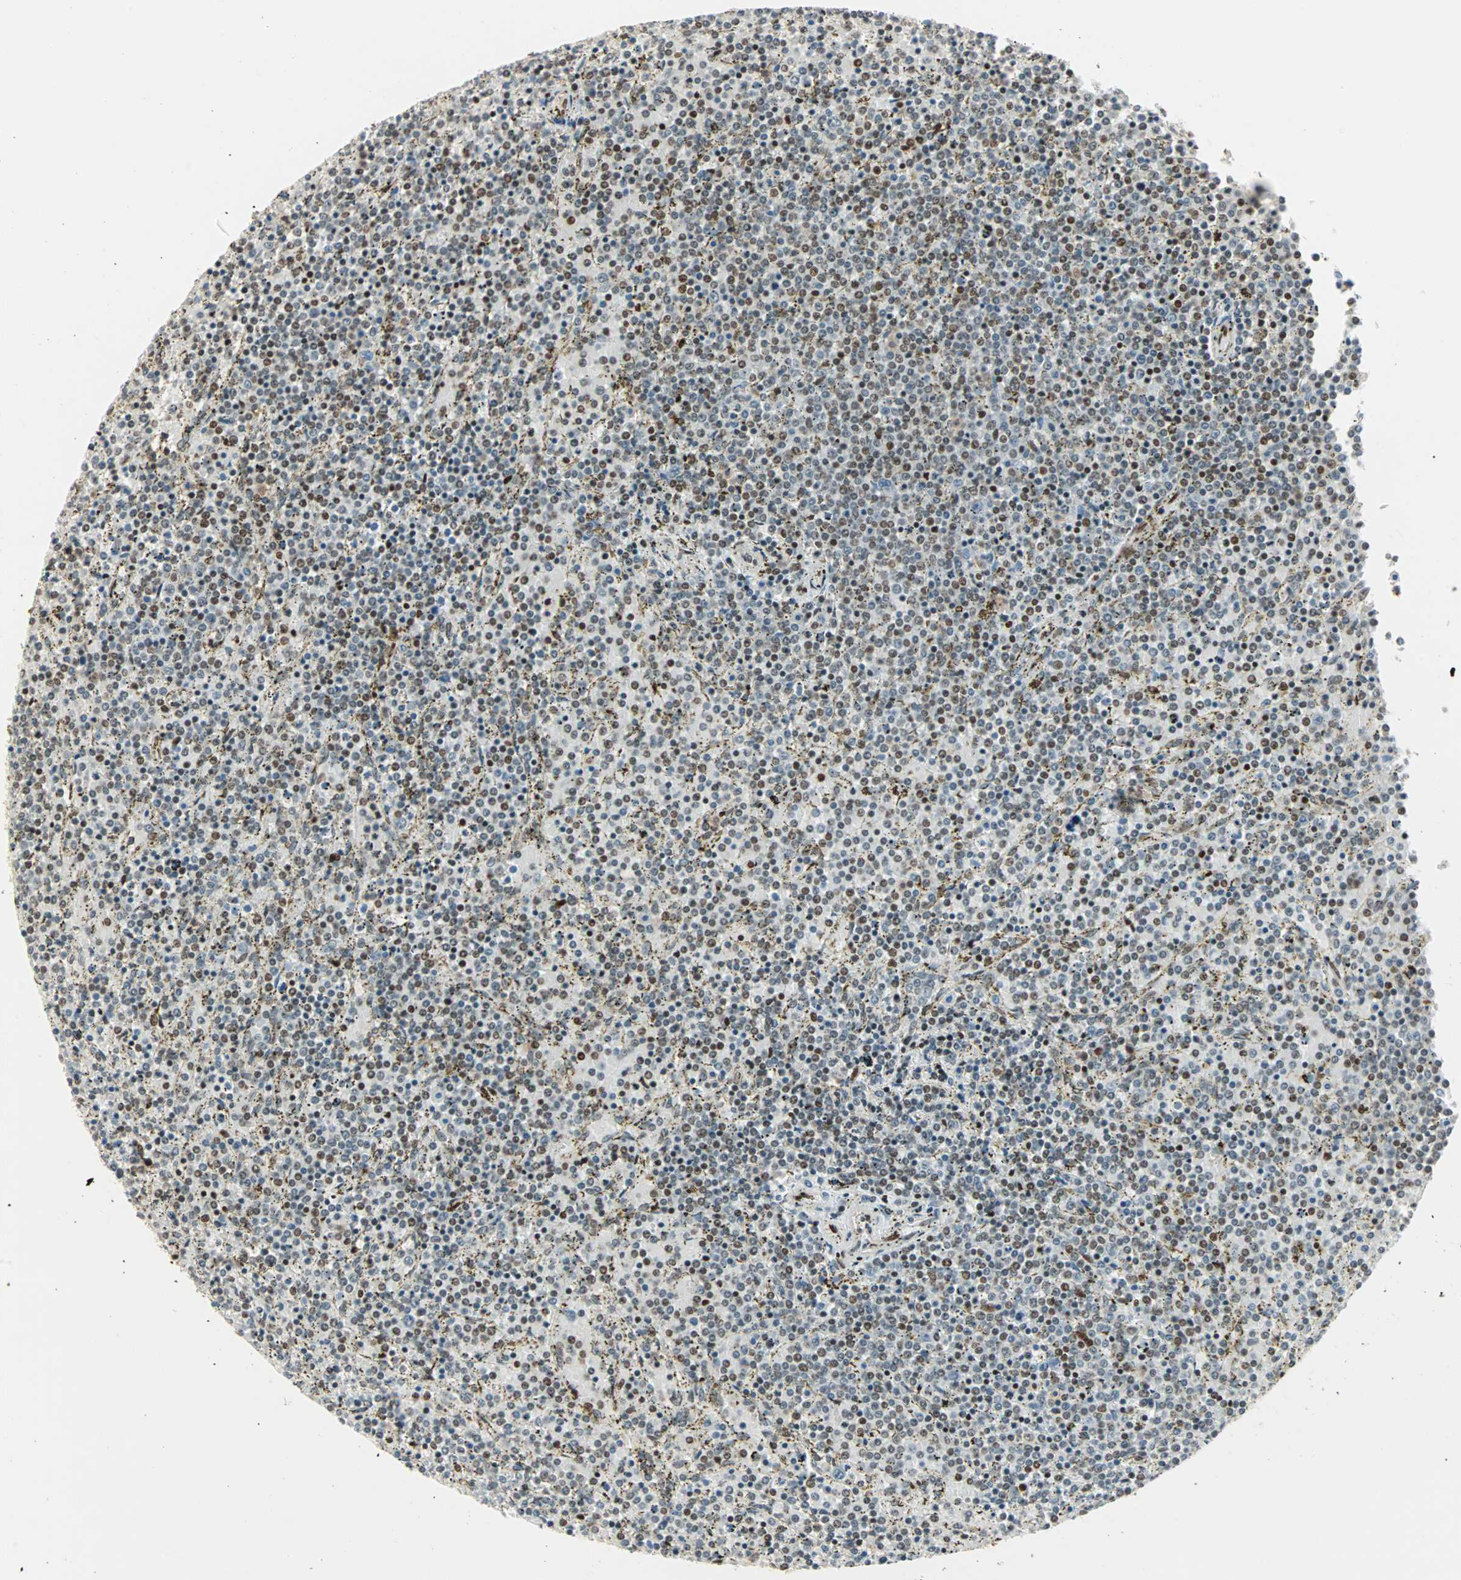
{"staining": {"intensity": "moderate", "quantity": "25%-75%", "location": "nuclear"}, "tissue": "lymphoma", "cell_type": "Tumor cells", "image_type": "cancer", "snomed": [{"axis": "morphology", "description": "Malignant lymphoma, non-Hodgkin's type, Low grade"}, {"axis": "topography", "description": "Spleen"}], "caption": "The photomicrograph exhibits immunohistochemical staining of lymphoma. There is moderate nuclear staining is appreciated in about 25%-75% of tumor cells. (DAB (3,3'-diaminobenzidine) = brown stain, brightfield microscopy at high magnification).", "gene": "BLM", "patient": {"sex": "female", "age": 77}}